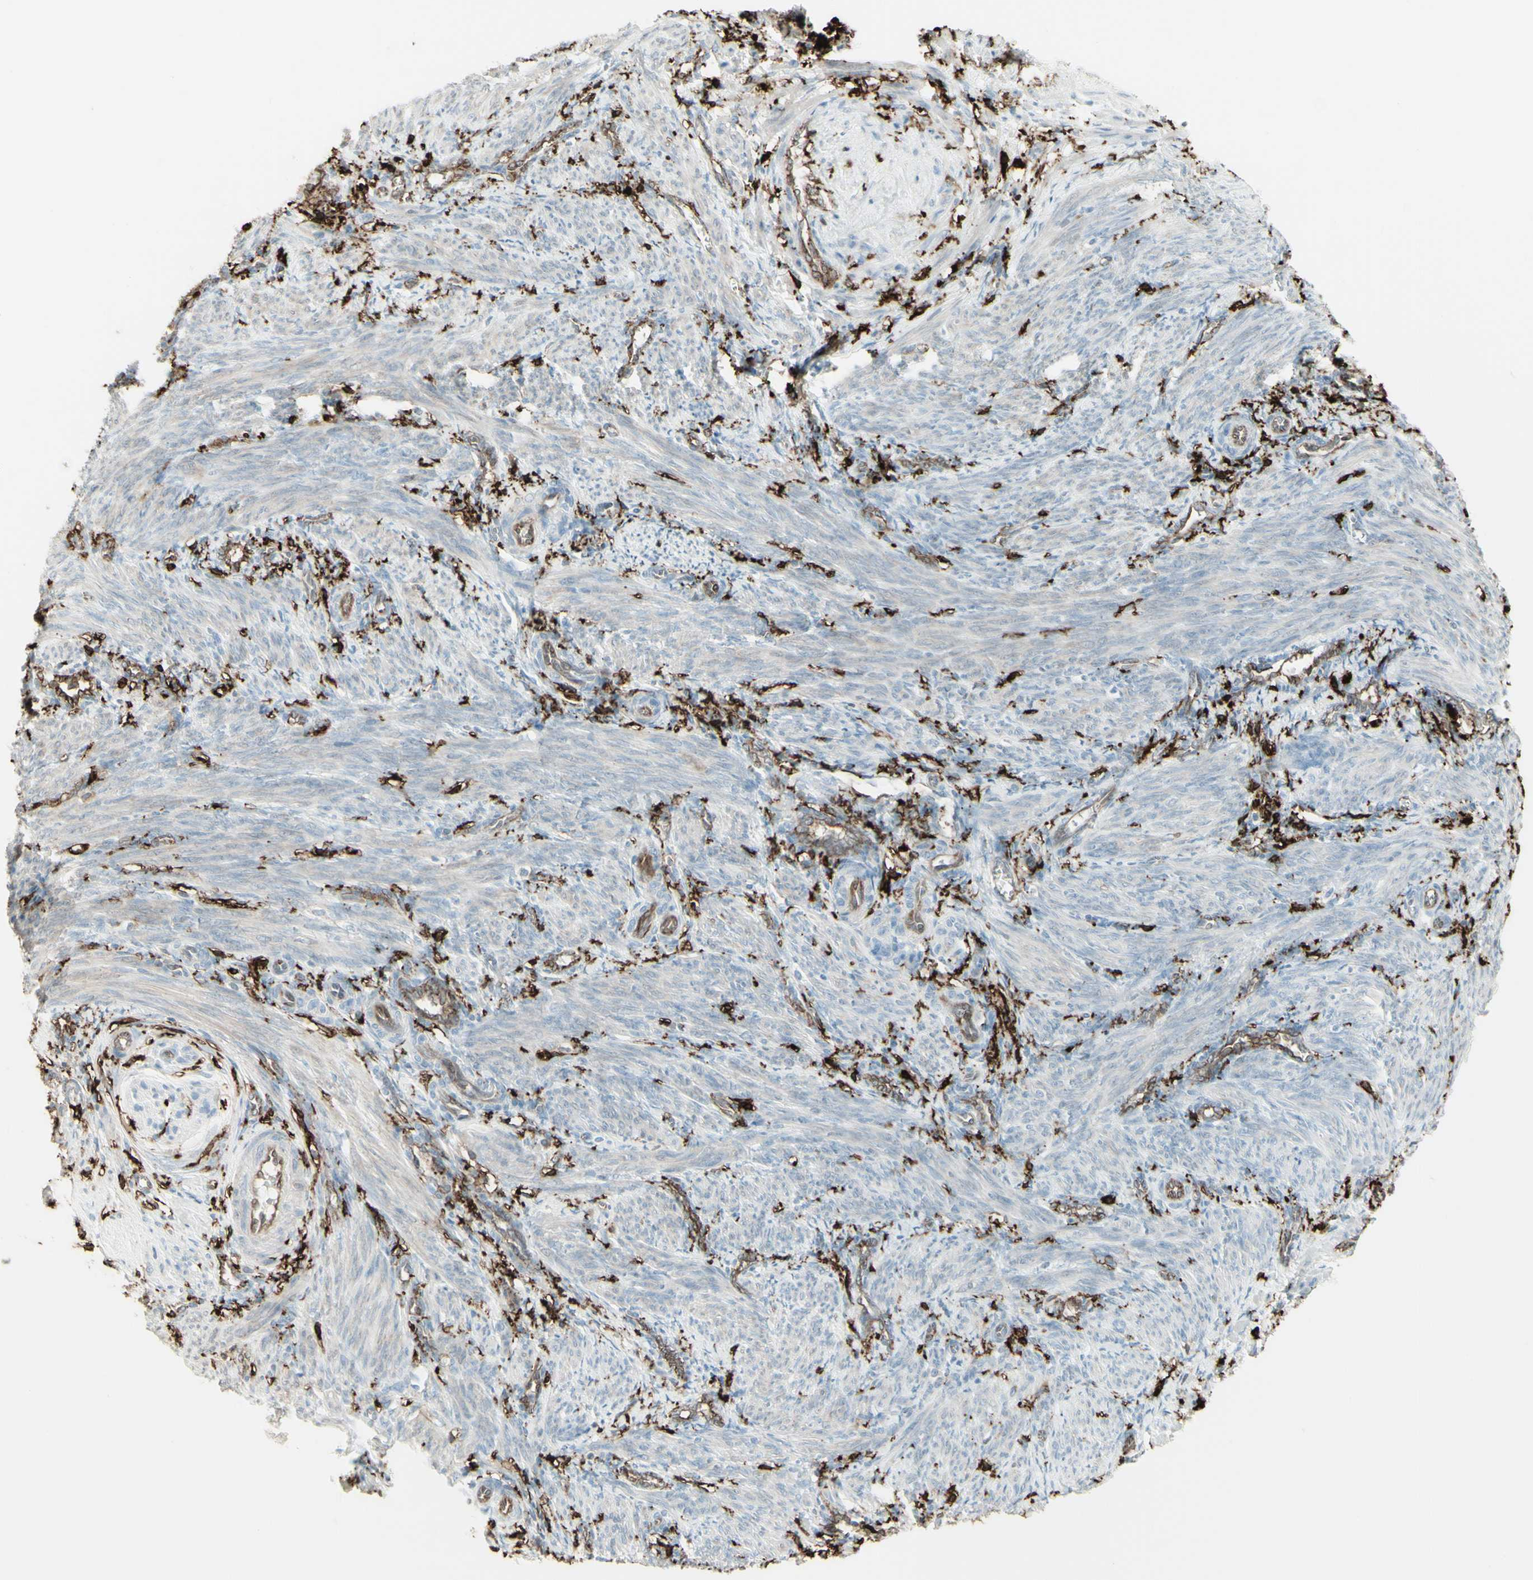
{"staining": {"intensity": "weak", "quantity": ">75%", "location": "cytoplasmic/membranous"}, "tissue": "smooth muscle", "cell_type": "Smooth muscle cells", "image_type": "normal", "snomed": [{"axis": "morphology", "description": "Normal tissue, NOS"}, {"axis": "topography", "description": "Endometrium"}], "caption": "Protein expression by immunohistochemistry (IHC) demonstrates weak cytoplasmic/membranous expression in about >75% of smooth muscle cells in normal smooth muscle.", "gene": "HLA", "patient": {"sex": "female", "age": 33}}